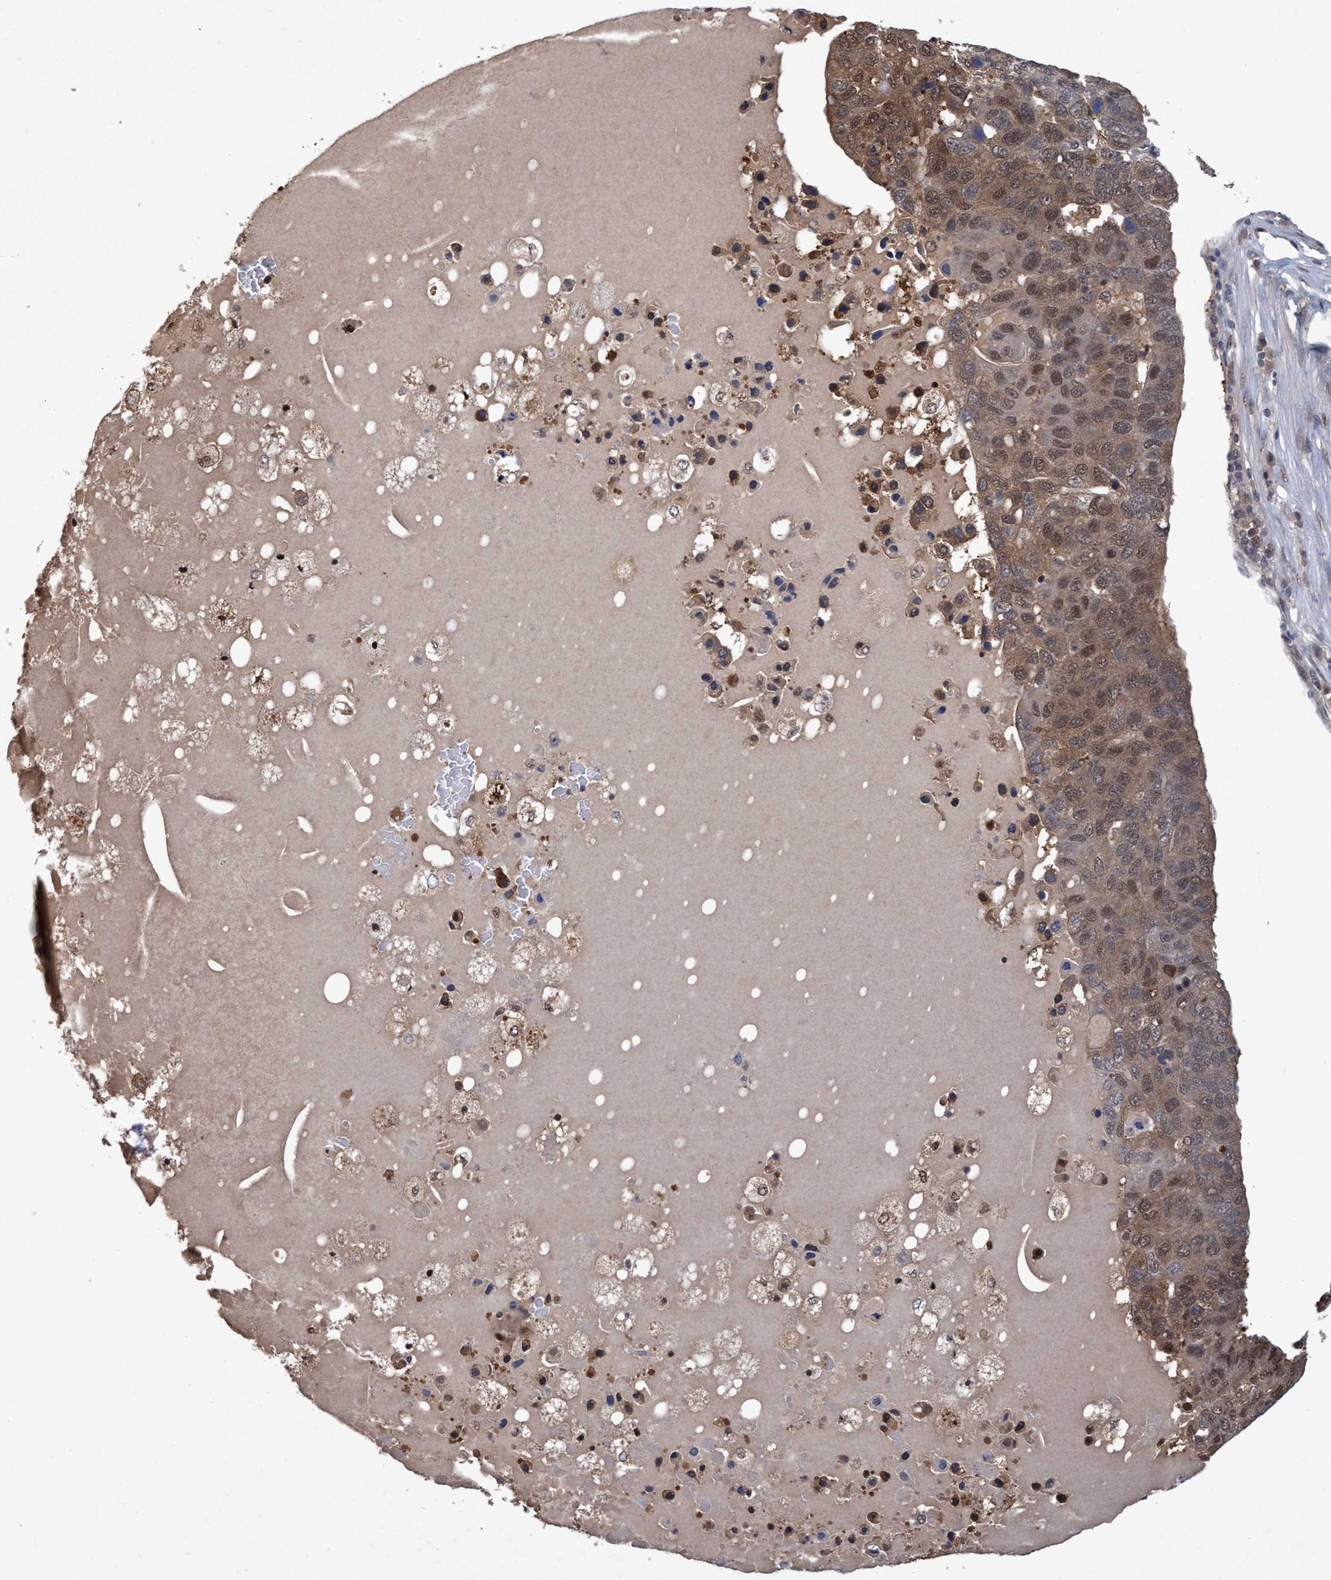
{"staining": {"intensity": "moderate", "quantity": ">75%", "location": "cytoplasmic/membranous,nuclear"}, "tissue": "pancreatic cancer", "cell_type": "Tumor cells", "image_type": "cancer", "snomed": [{"axis": "morphology", "description": "Adenocarcinoma, NOS"}, {"axis": "topography", "description": "Pancreas"}], "caption": "Immunohistochemical staining of human pancreatic cancer displays moderate cytoplasmic/membranous and nuclear protein staining in about >75% of tumor cells. The protein is shown in brown color, while the nuclei are stained blue.", "gene": "PSMB6", "patient": {"sex": "female", "age": 61}}